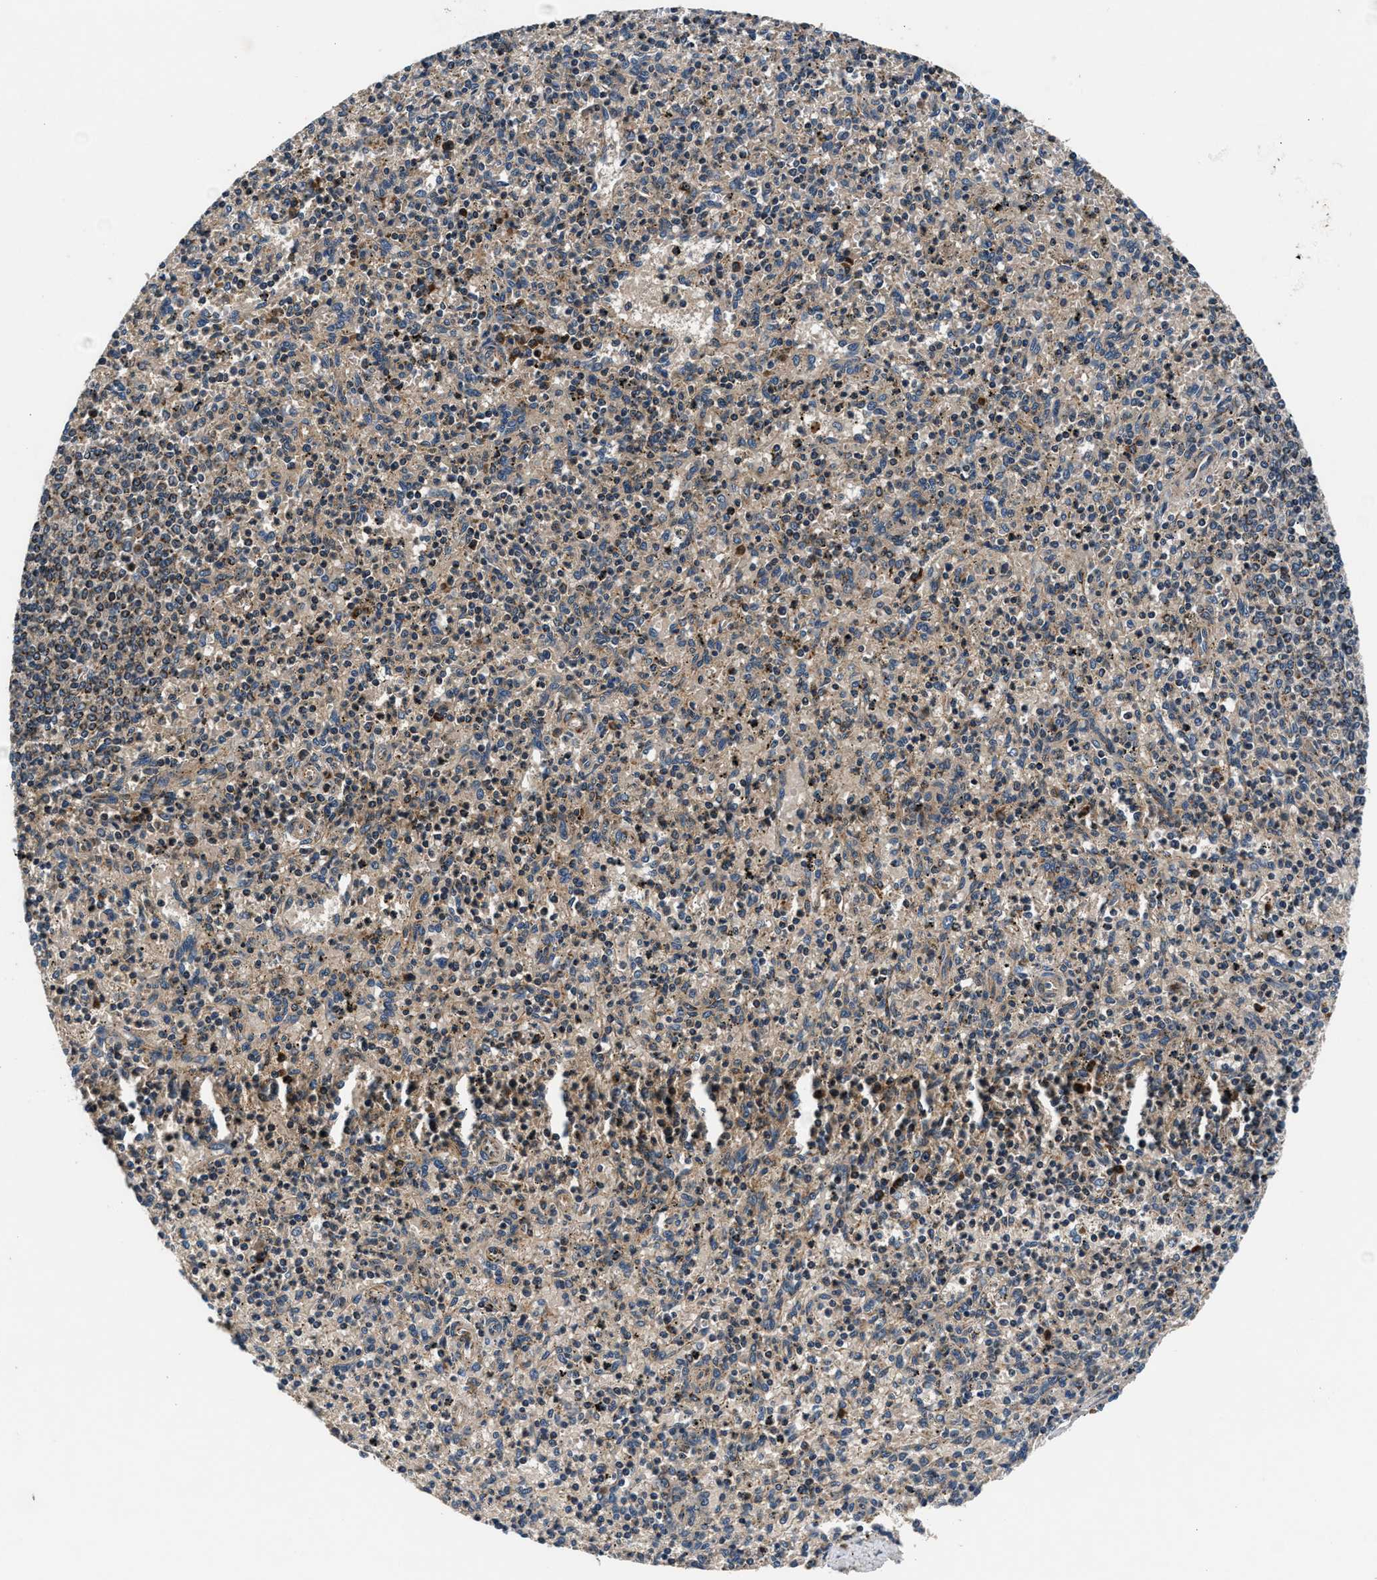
{"staining": {"intensity": "moderate", "quantity": "25%-75%", "location": "cytoplasmic/membranous"}, "tissue": "spleen", "cell_type": "Cells in red pulp", "image_type": "normal", "snomed": [{"axis": "morphology", "description": "Normal tissue, NOS"}, {"axis": "topography", "description": "Spleen"}], "caption": "Protein expression analysis of normal spleen shows moderate cytoplasmic/membranous staining in about 25%-75% of cells in red pulp. (DAB (3,3'-diaminobenzidine) IHC, brown staining for protein, blue staining for nuclei).", "gene": "IMMT", "patient": {"sex": "male", "age": 72}}